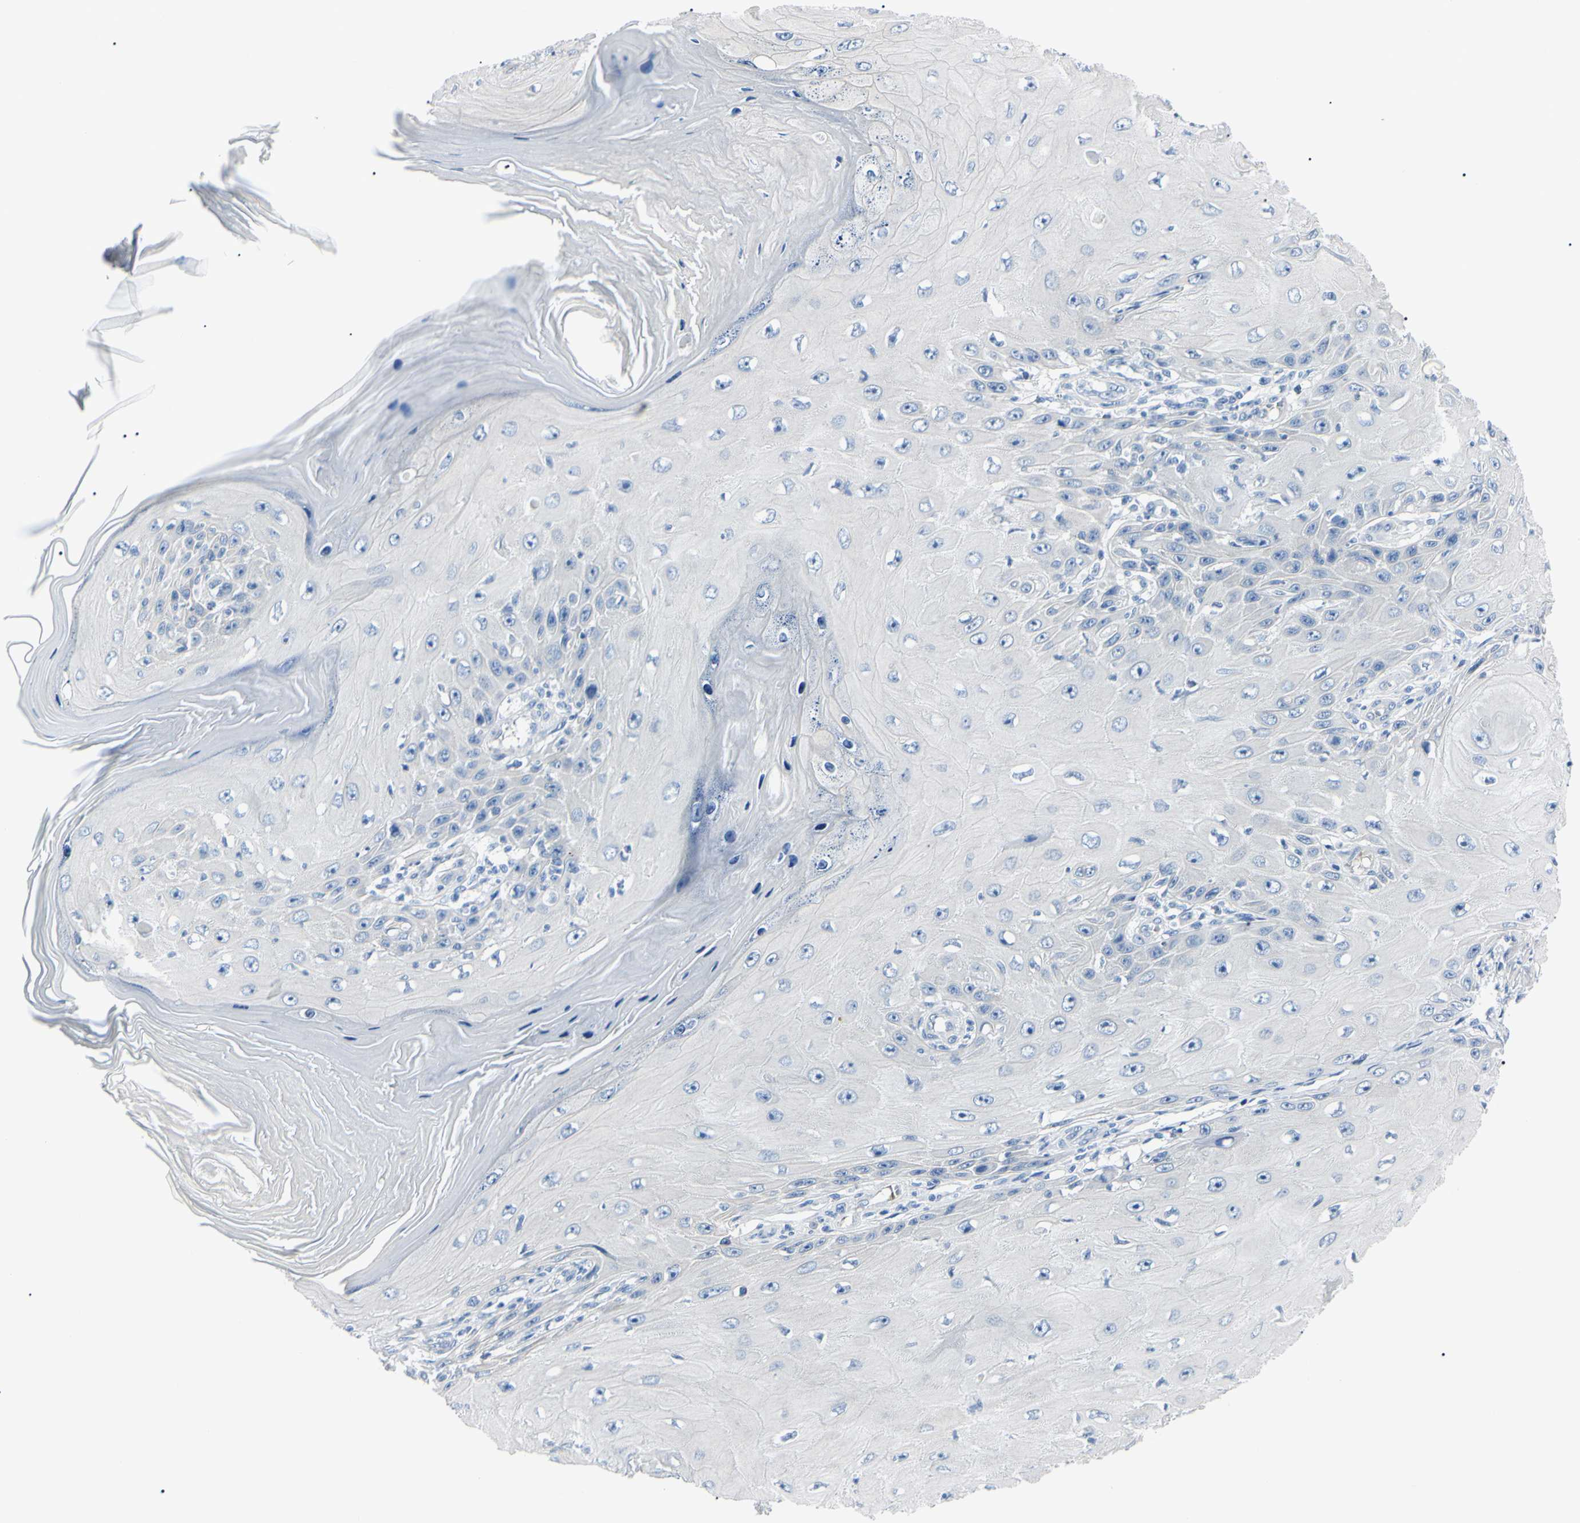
{"staining": {"intensity": "negative", "quantity": "none", "location": "none"}, "tissue": "skin cancer", "cell_type": "Tumor cells", "image_type": "cancer", "snomed": [{"axis": "morphology", "description": "Squamous cell carcinoma, NOS"}, {"axis": "topography", "description": "Skin"}], "caption": "This photomicrograph is of squamous cell carcinoma (skin) stained with IHC to label a protein in brown with the nuclei are counter-stained blue. There is no positivity in tumor cells.", "gene": "CA2", "patient": {"sex": "female", "age": 73}}